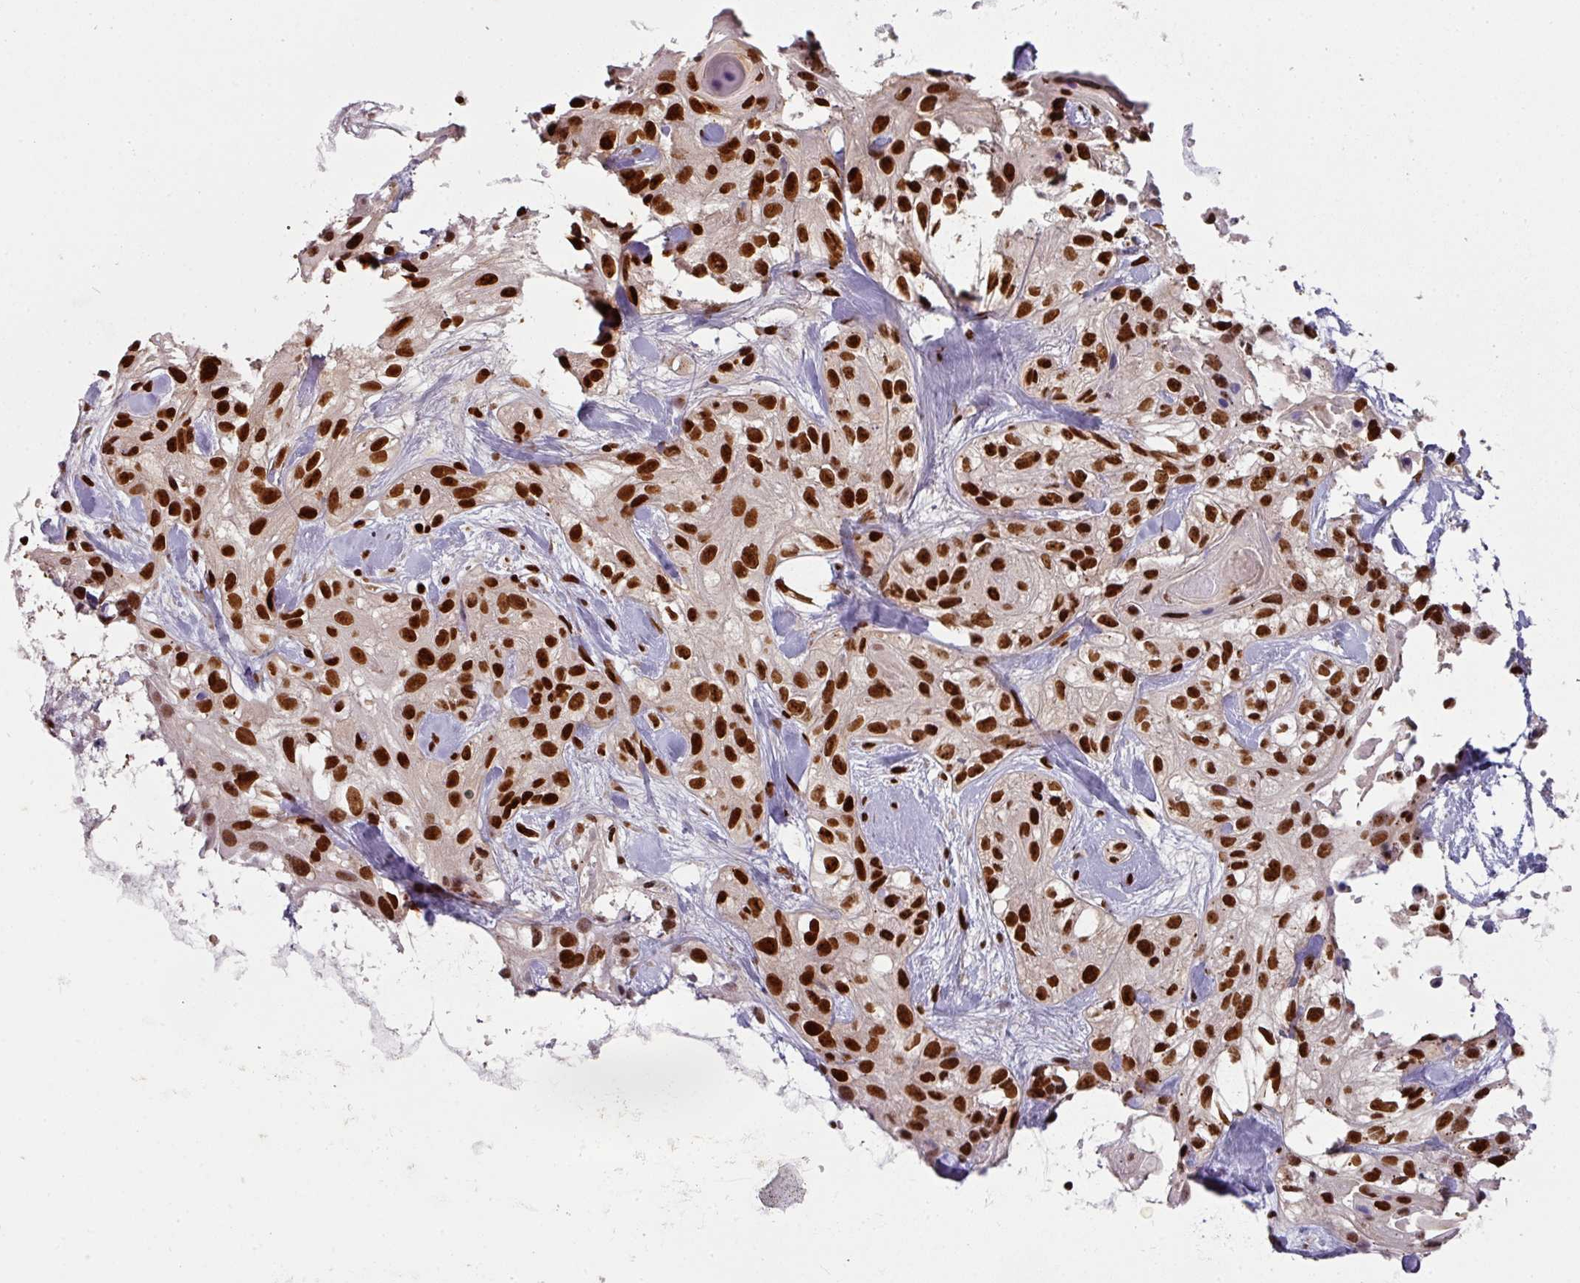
{"staining": {"intensity": "strong", "quantity": ">75%", "location": "nuclear"}, "tissue": "skin cancer", "cell_type": "Tumor cells", "image_type": "cancer", "snomed": [{"axis": "morphology", "description": "Squamous cell carcinoma, NOS"}, {"axis": "topography", "description": "Skin"}], "caption": "Immunohistochemical staining of human skin squamous cell carcinoma demonstrates high levels of strong nuclear protein staining in approximately >75% of tumor cells. The protein is stained brown, and the nuclei are stained in blue (DAB IHC with brightfield microscopy, high magnification).", "gene": "SIK3", "patient": {"sex": "male", "age": 82}}